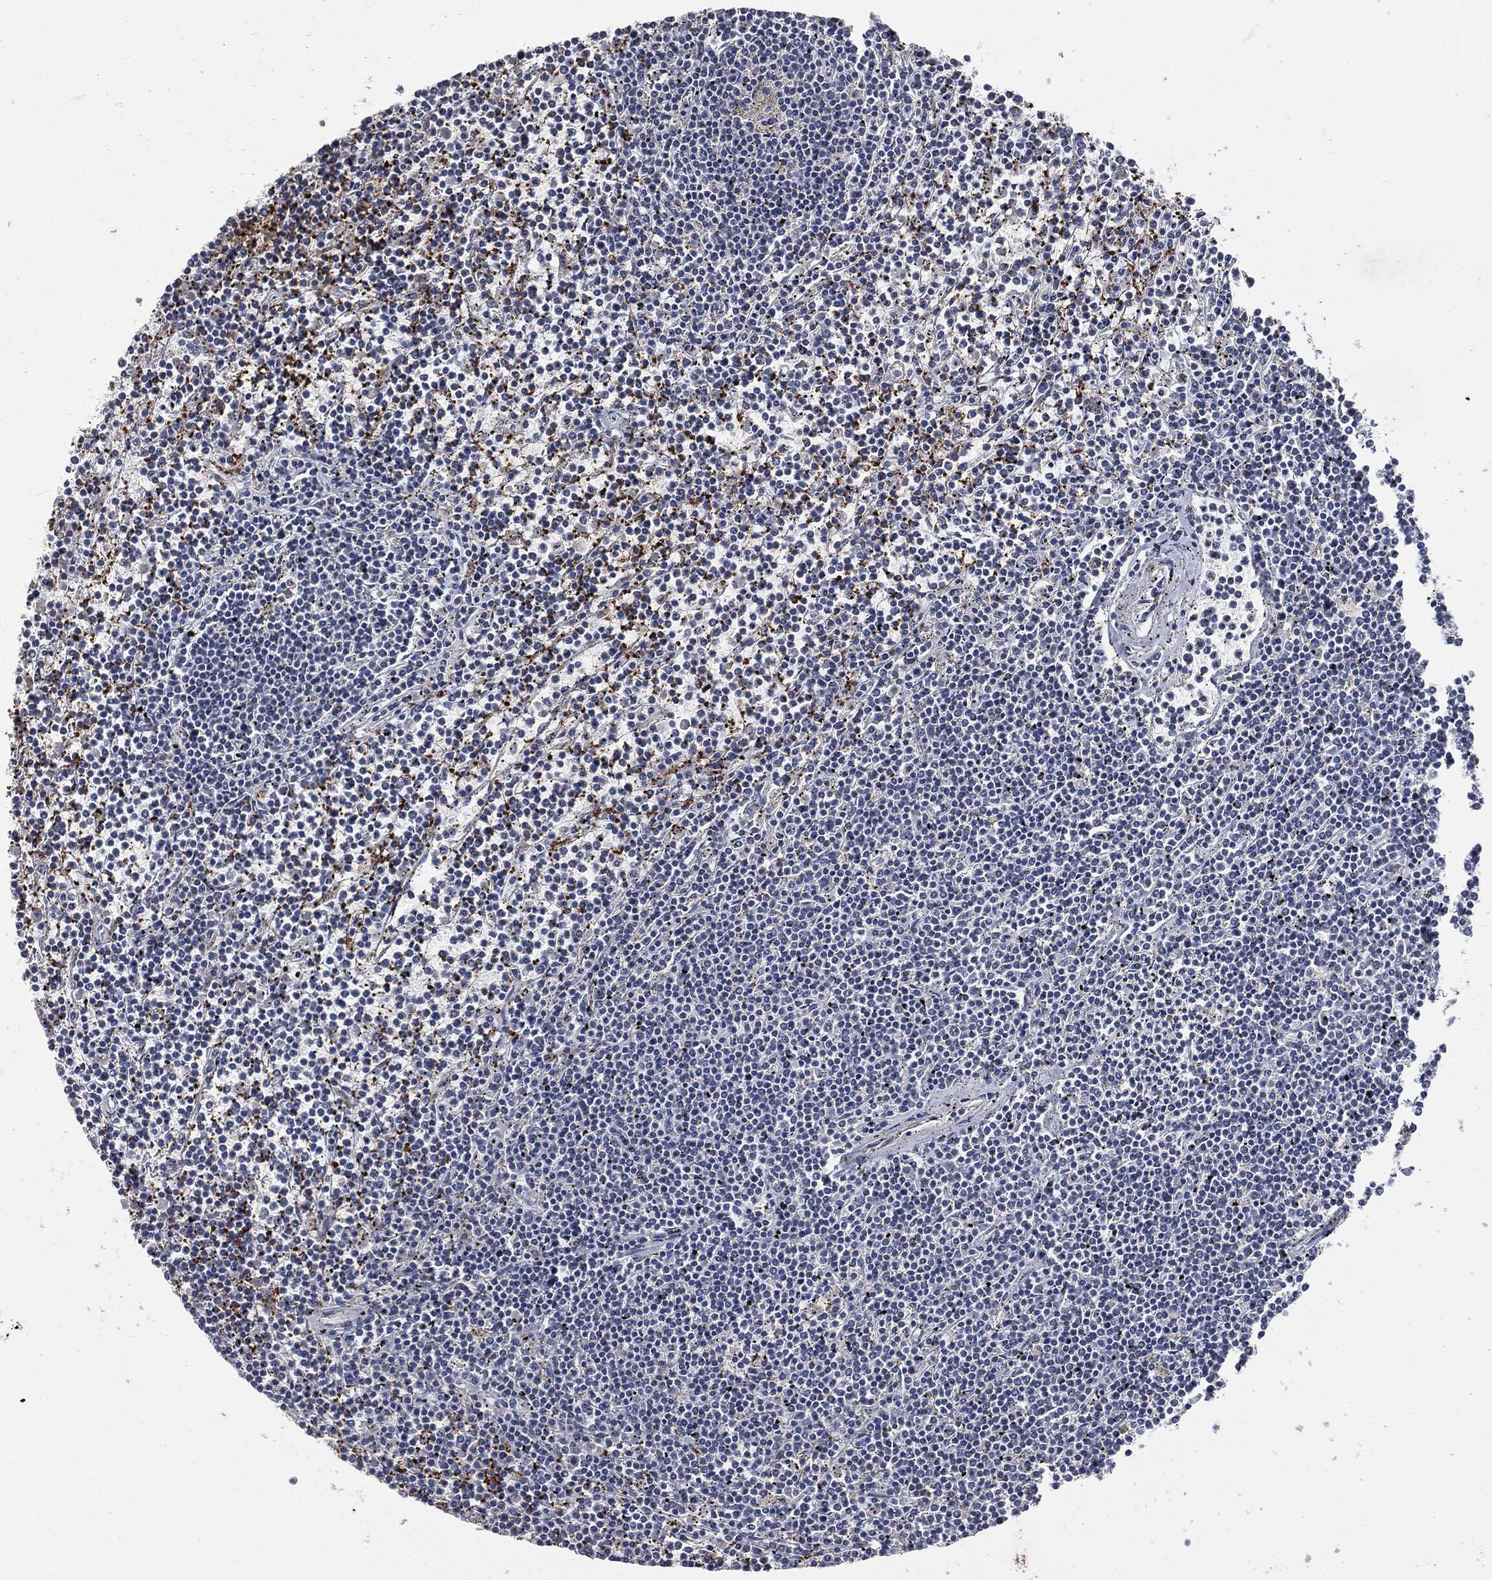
{"staining": {"intensity": "negative", "quantity": "none", "location": "none"}, "tissue": "lymphoma", "cell_type": "Tumor cells", "image_type": "cancer", "snomed": [{"axis": "morphology", "description": "Malignant lymphoma, non-Hodgkin's type, Low grade"}, {"axis": "topography", "description": "Spleen"}], "caption": "This is an immunohistochemistry histopathology image of human low-grade malignant lymphoma, non-Hodgkin's type. There is no staining in tumor cells.", "gene": "CD33", "patient": {"sex": "female", "age": 19}}